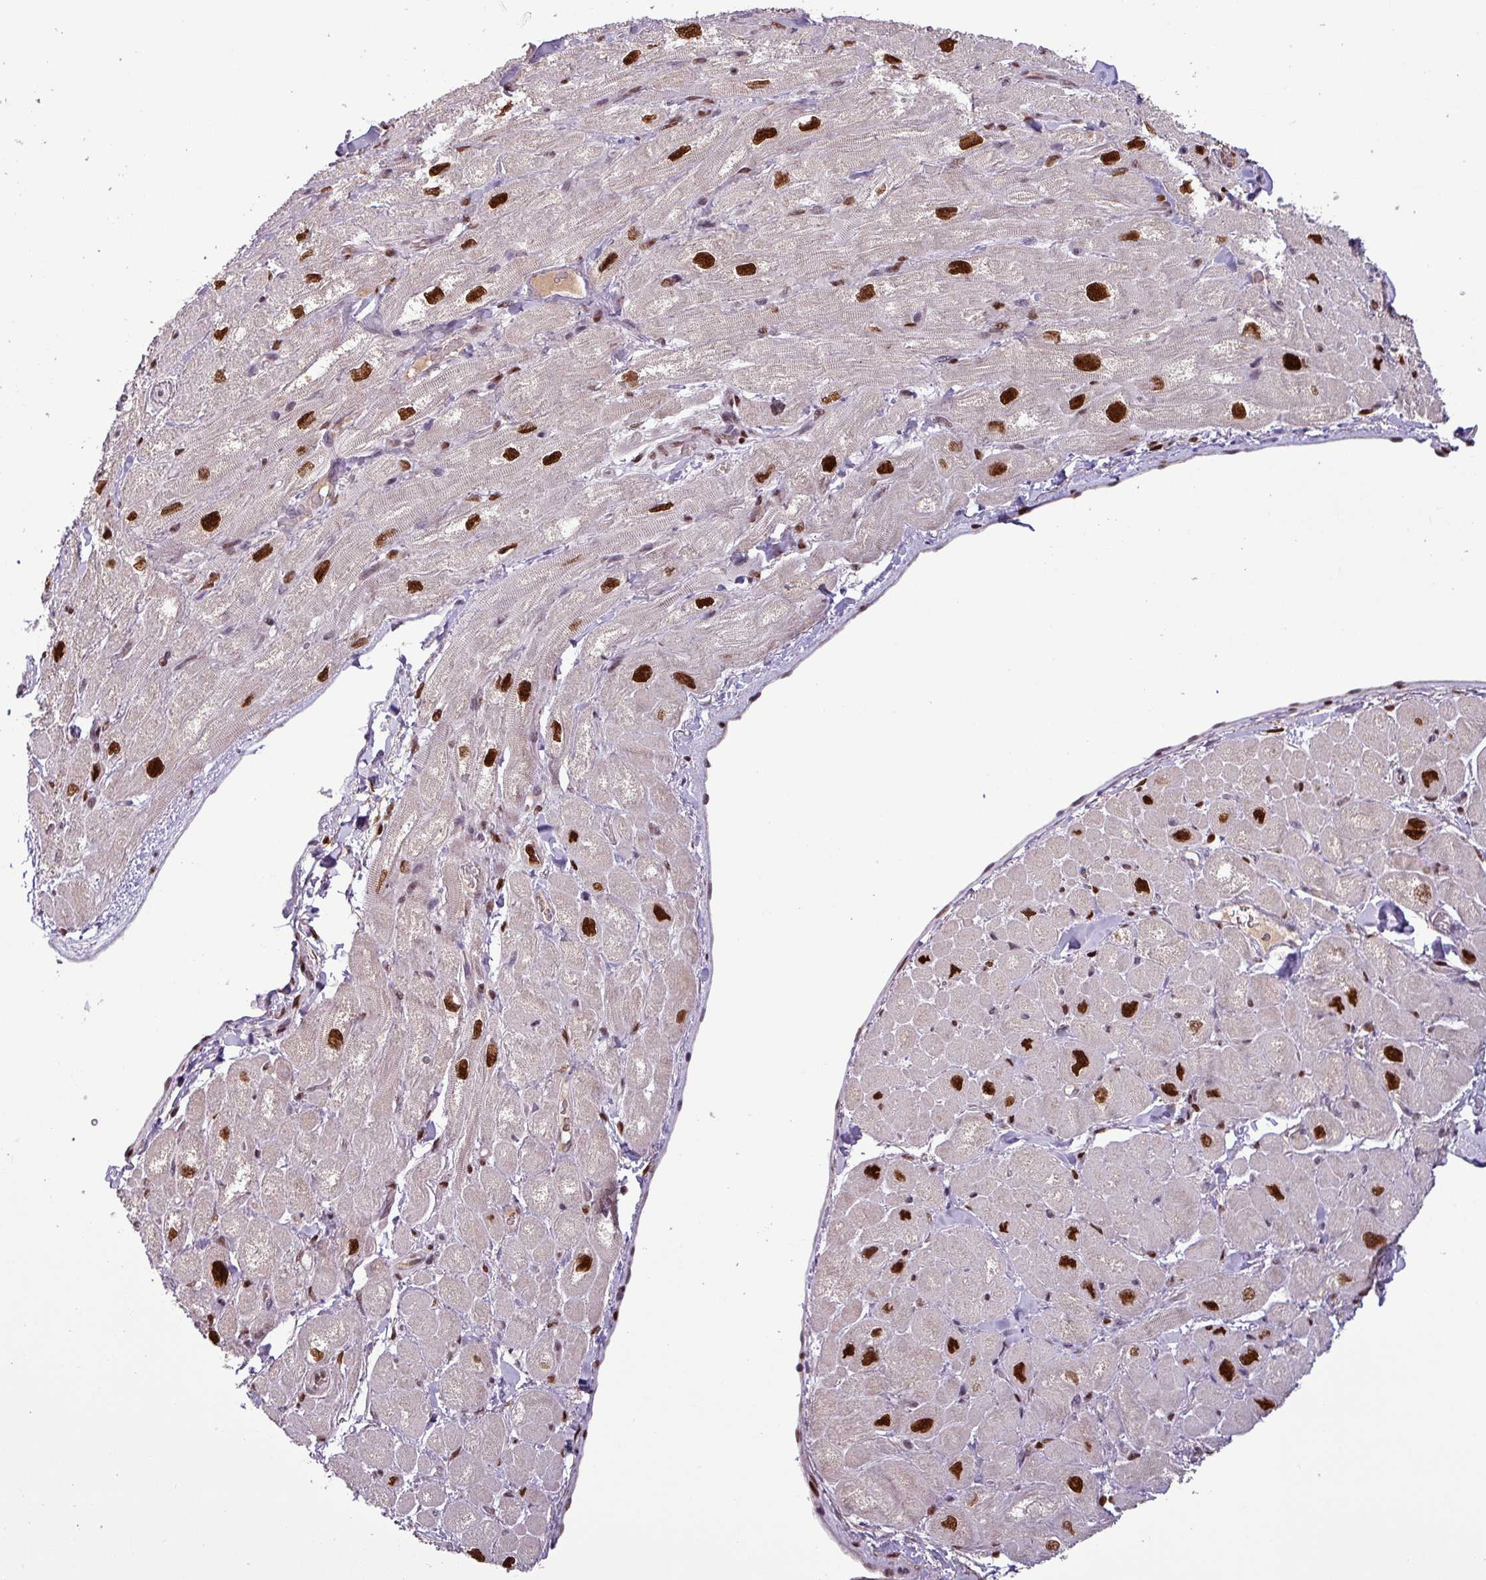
{"staining": {"intensity": "strong", "quantity": "25%-75%", "location": "nuclear"}, "tissue": "heart muscle", "cell_type": "Cardiomyocytes", "image_type": "normal", "snomed": [{"axis": "morphology", "description": "Normal tissue, NOS"}, {"axis": "topography", "description": "Heart"}], "caption": "A brown stain highlights strong nuclear staining of a protein in cardiomyocytes of unremarkable heart muscle. The staining was performed using DAB (3,3'-diaminobenzidine) to visualize the protein expression in brown, while the nuclei were stained in blue with hematoxylin (Magnification: 20x).", "gene": "IRF2BPL", "patient": {"sex": "male", "age": 65}}